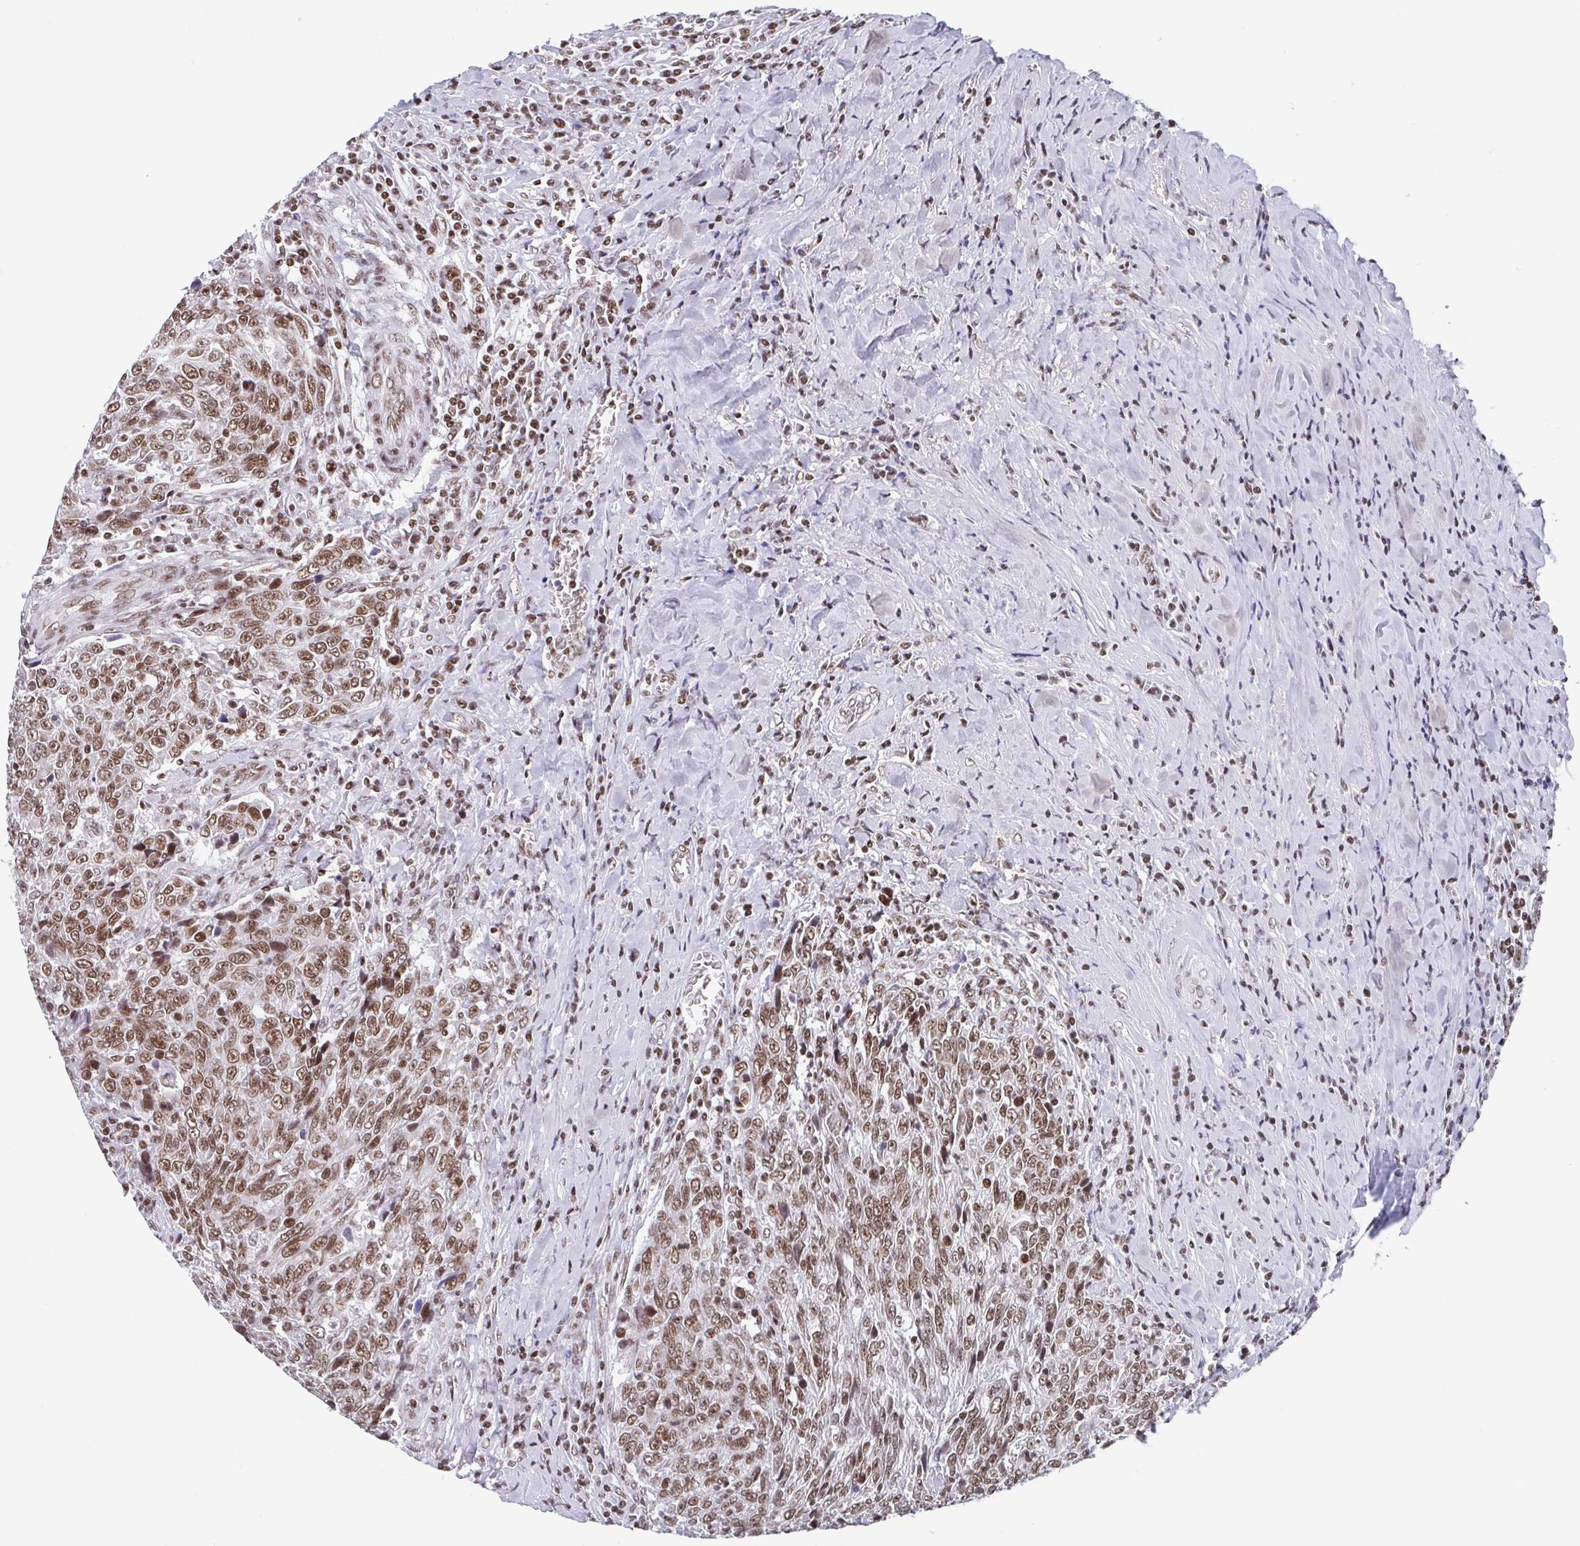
{"staining": {"intensity": "moderate", "quantity": ">75%", "location": "nuclear"}, "tissue": "breast cancer", "cell_type": "Tumor cells", "image_type": "cancer", "snomed": [{"axis": "morphology", "description": "Duct carcinoma"}, {"axis": "topography", "description": "Breast"}], "caption": "Tumor cells exhibit medium levels of moderate nuclear positivity in approximately >75% of cells in human breast cancer.", "gene": "CTCF", "patient": {"sex": "female", "age": 50}}